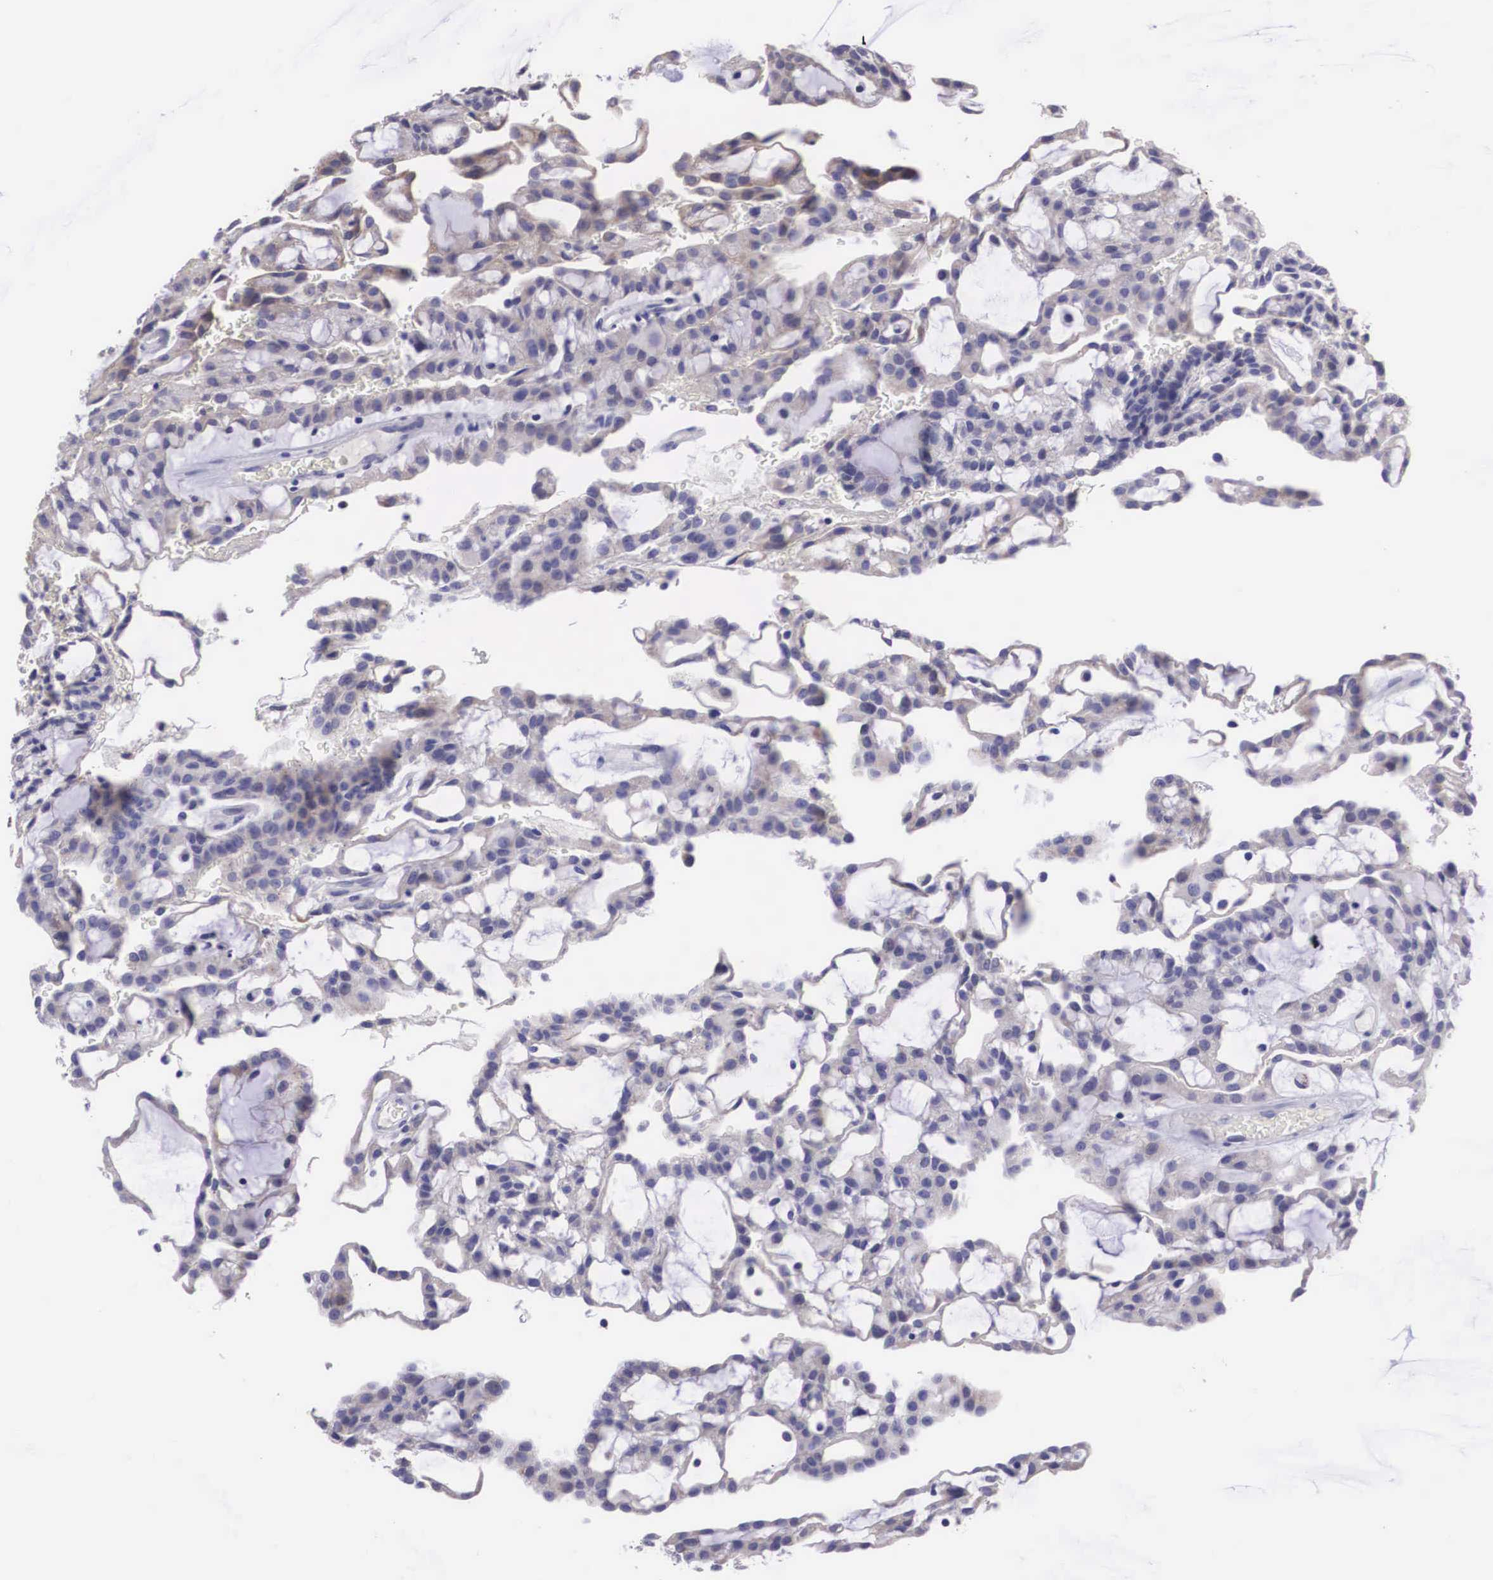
{"staining": {"intensity": "negative", "quantity": "none", "location": "none"}, "tissue": "renal cancer", "cell_type": "Tumor cells", "image_type": "cancer", "snomed": [{"axis": "morphology", "description": "Adenocarcinoma, NOS"}, {"axis": "topography", "description": "Kidney"}], "caption": "Histopathology image shows no significant protein expression in tumor cells of renal cancer.", "gene": "ARG2", "patient": {"sex": "male", "age": 63}}